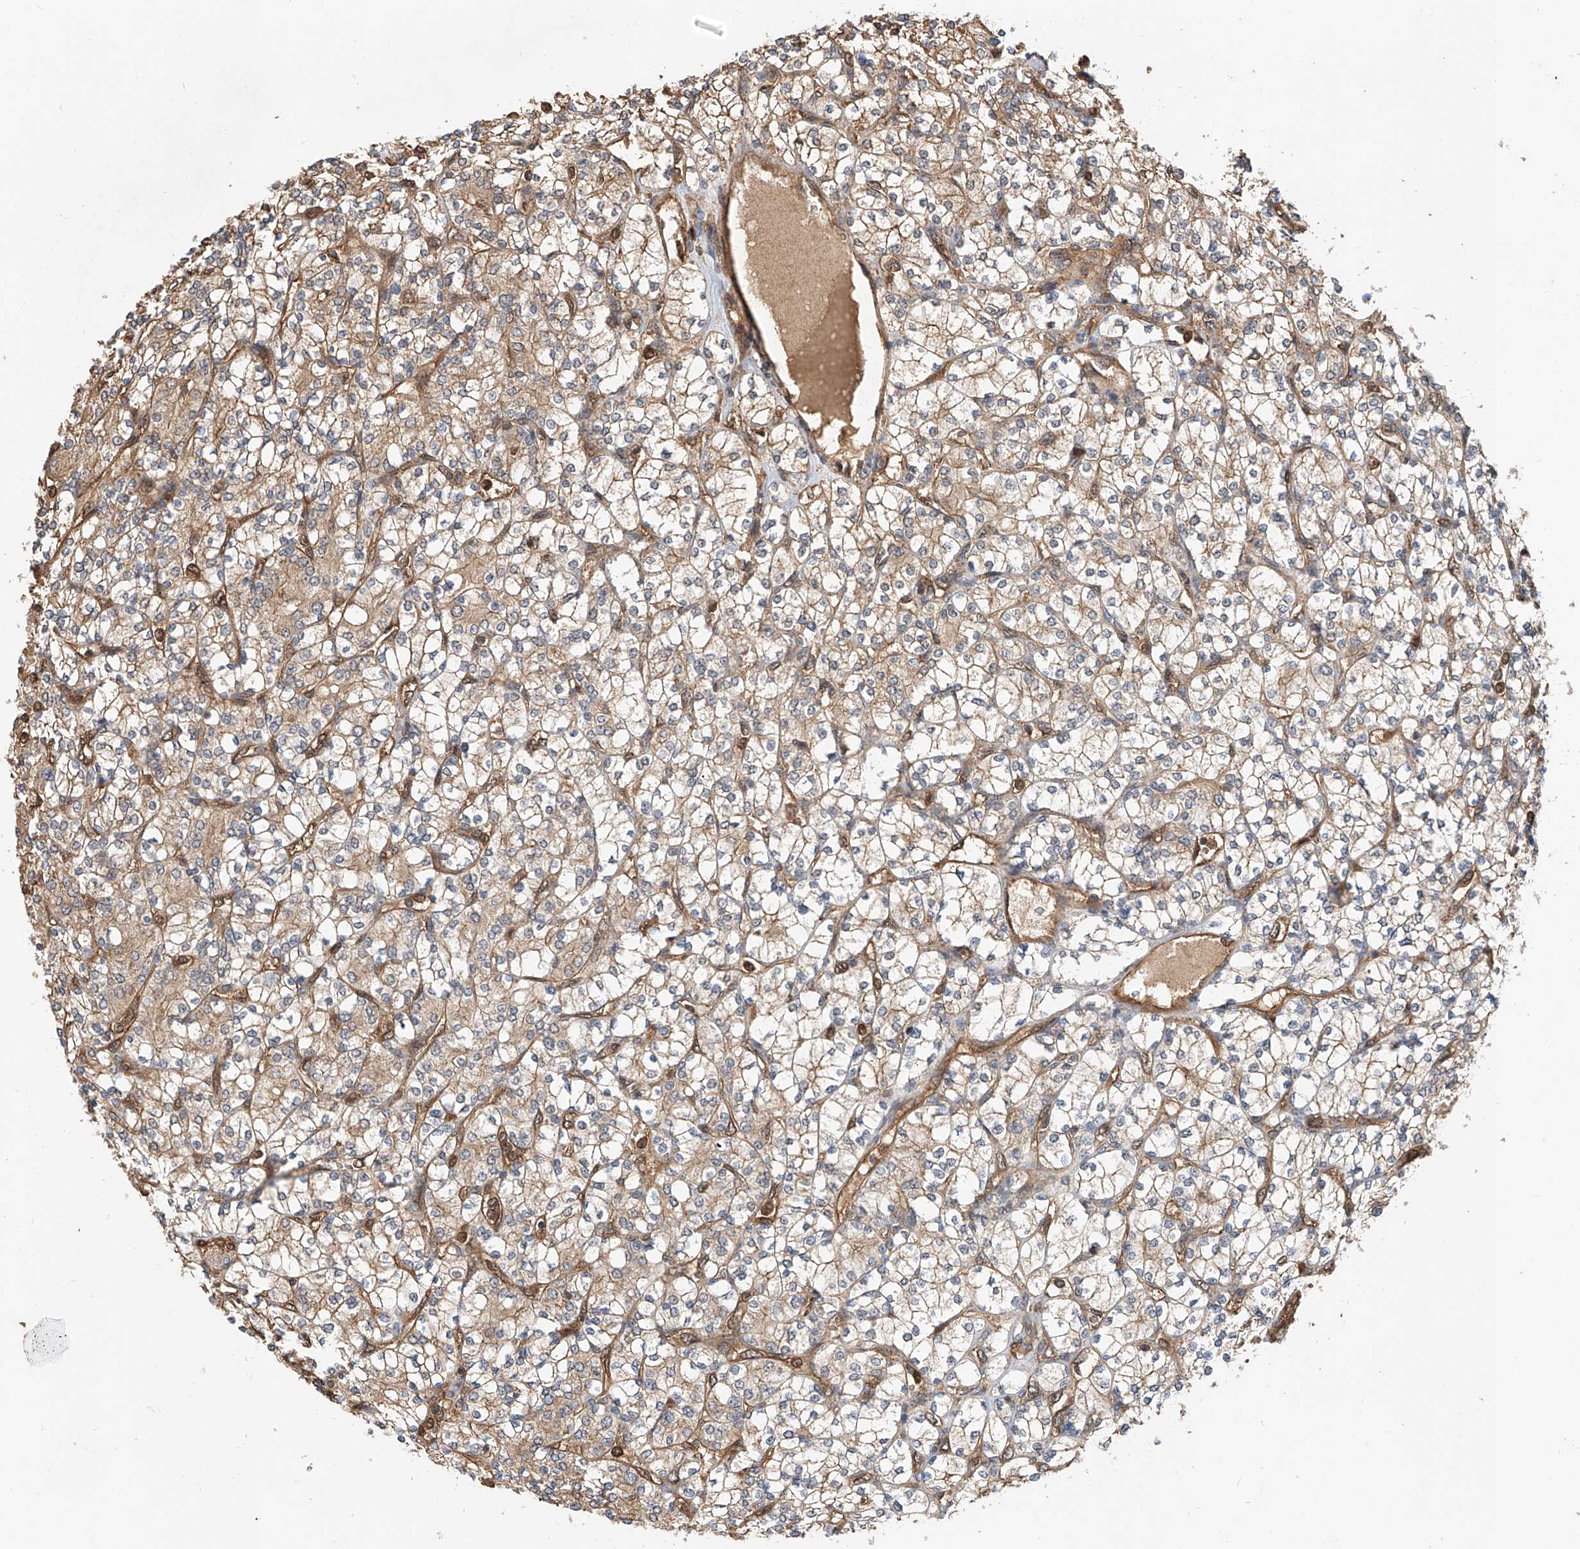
{"staining": {"intensity": "weak", "quantity": ">75%", "location": "cytoplasmic/membranous"}, "tissue": "renal cancer", "cell_type": "Tumor cells", "image_type": "cancer", "snomed": [{"axis": "morphology", "description": "Adenocarcinoma, NOS"}, {"axis": "topography", "description": "Kidney"}], "caption": "Renal cancer (adenocarcinoma) was stained to show a protein in brown. There is low levels of weak cytoplasmic/membranous positivity in about >75% of tumor cells.", "gene": "RILPL2", "patient": {"sex": "male", "age": 77}}